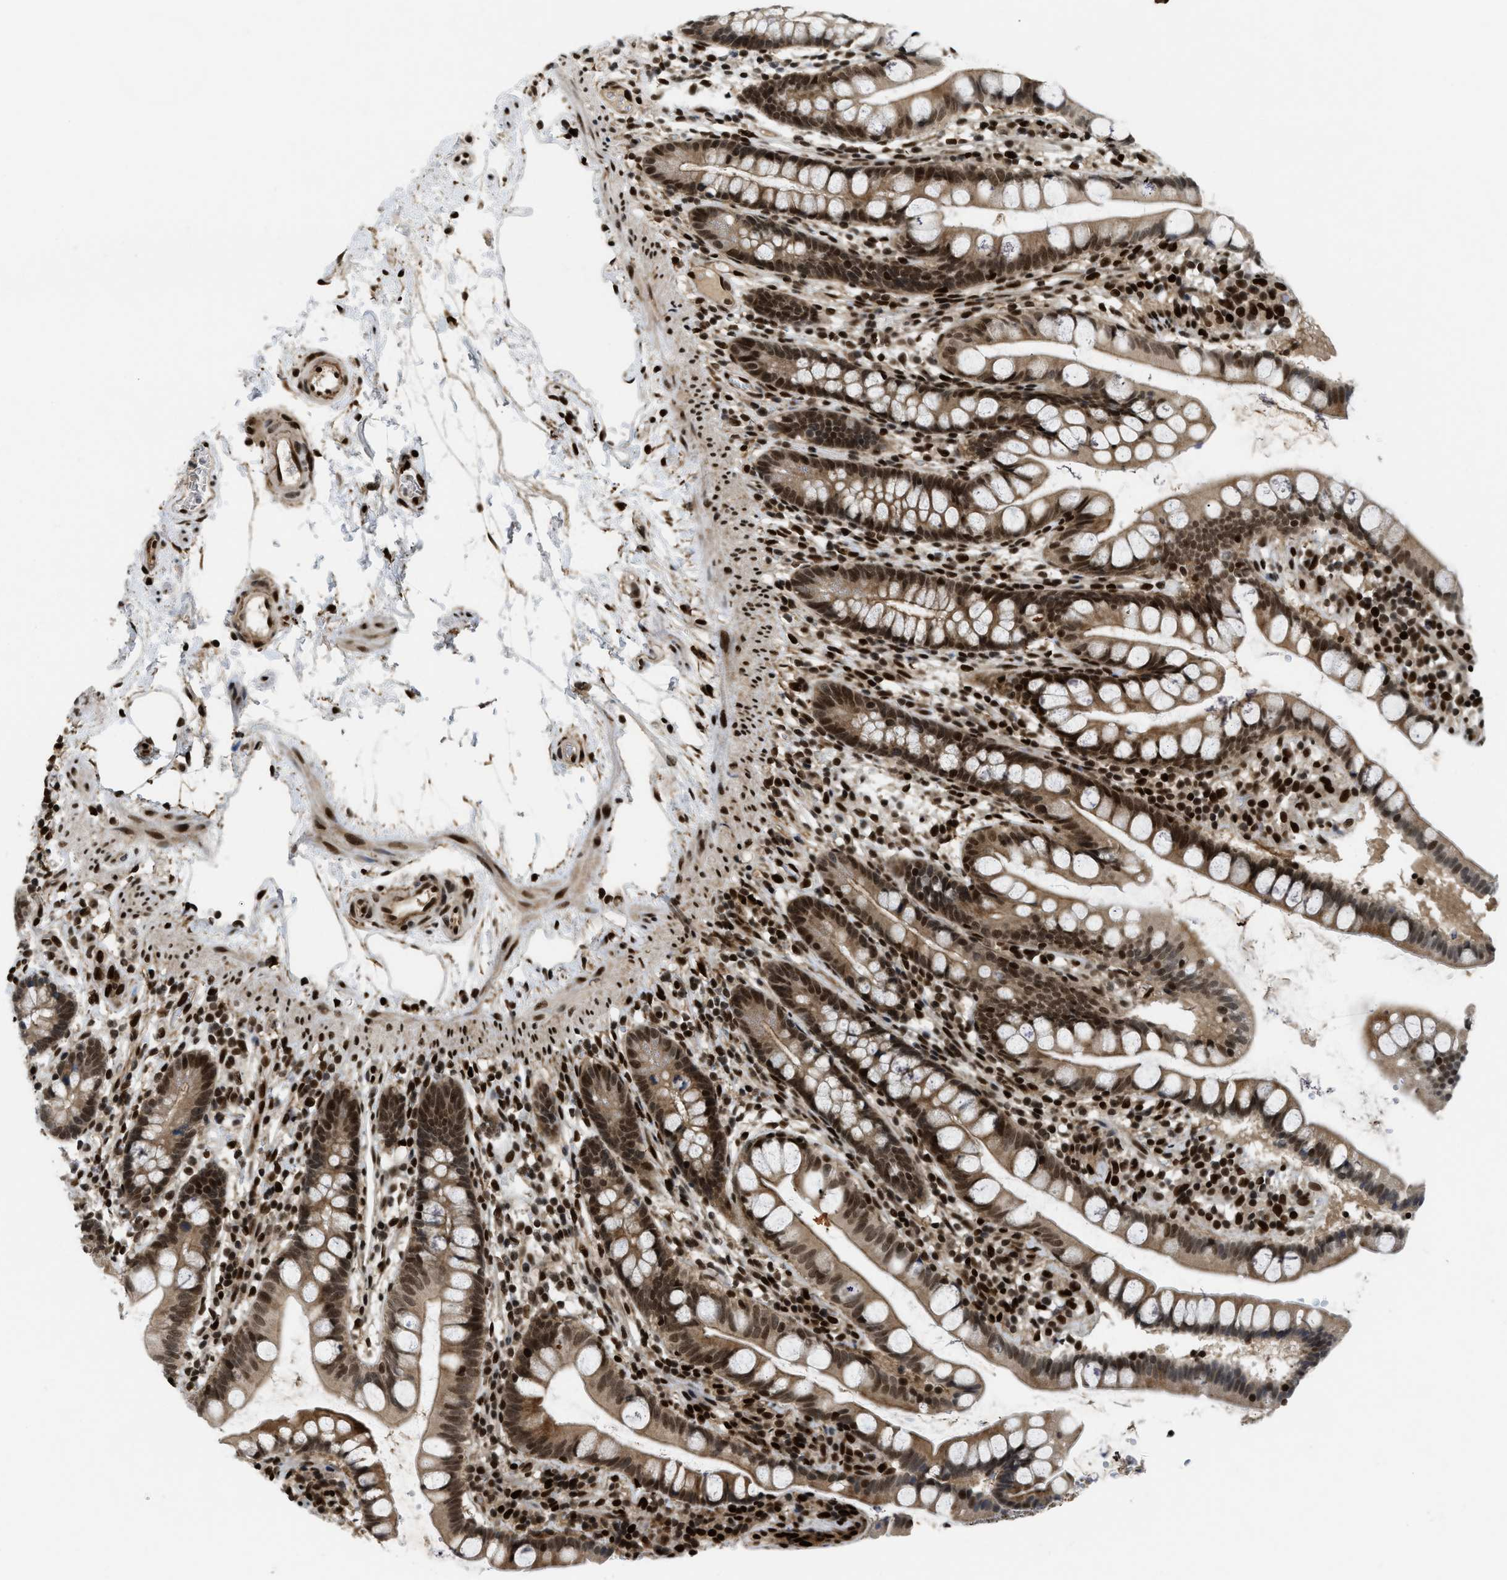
{"staining": {"intensity": "strong", "quantity": ">75%", "location": "nuclear"}, "tissue": "small intestine", "cell_type": "Glandular cells", "image_type": "normal", "snomed": [{"axis": "morphology", "description": "Normal tissue, NOS"}, {"axis": "topography", "description": "Small intestine"}], "caption": "Immunohistochemistry (IHC) of benign human small intestine displays high levels of strong nuclear staining in approximately >75% of glandular cells.", "gene": "RFX5", "patient": {"sex": "female", "age": 84}}